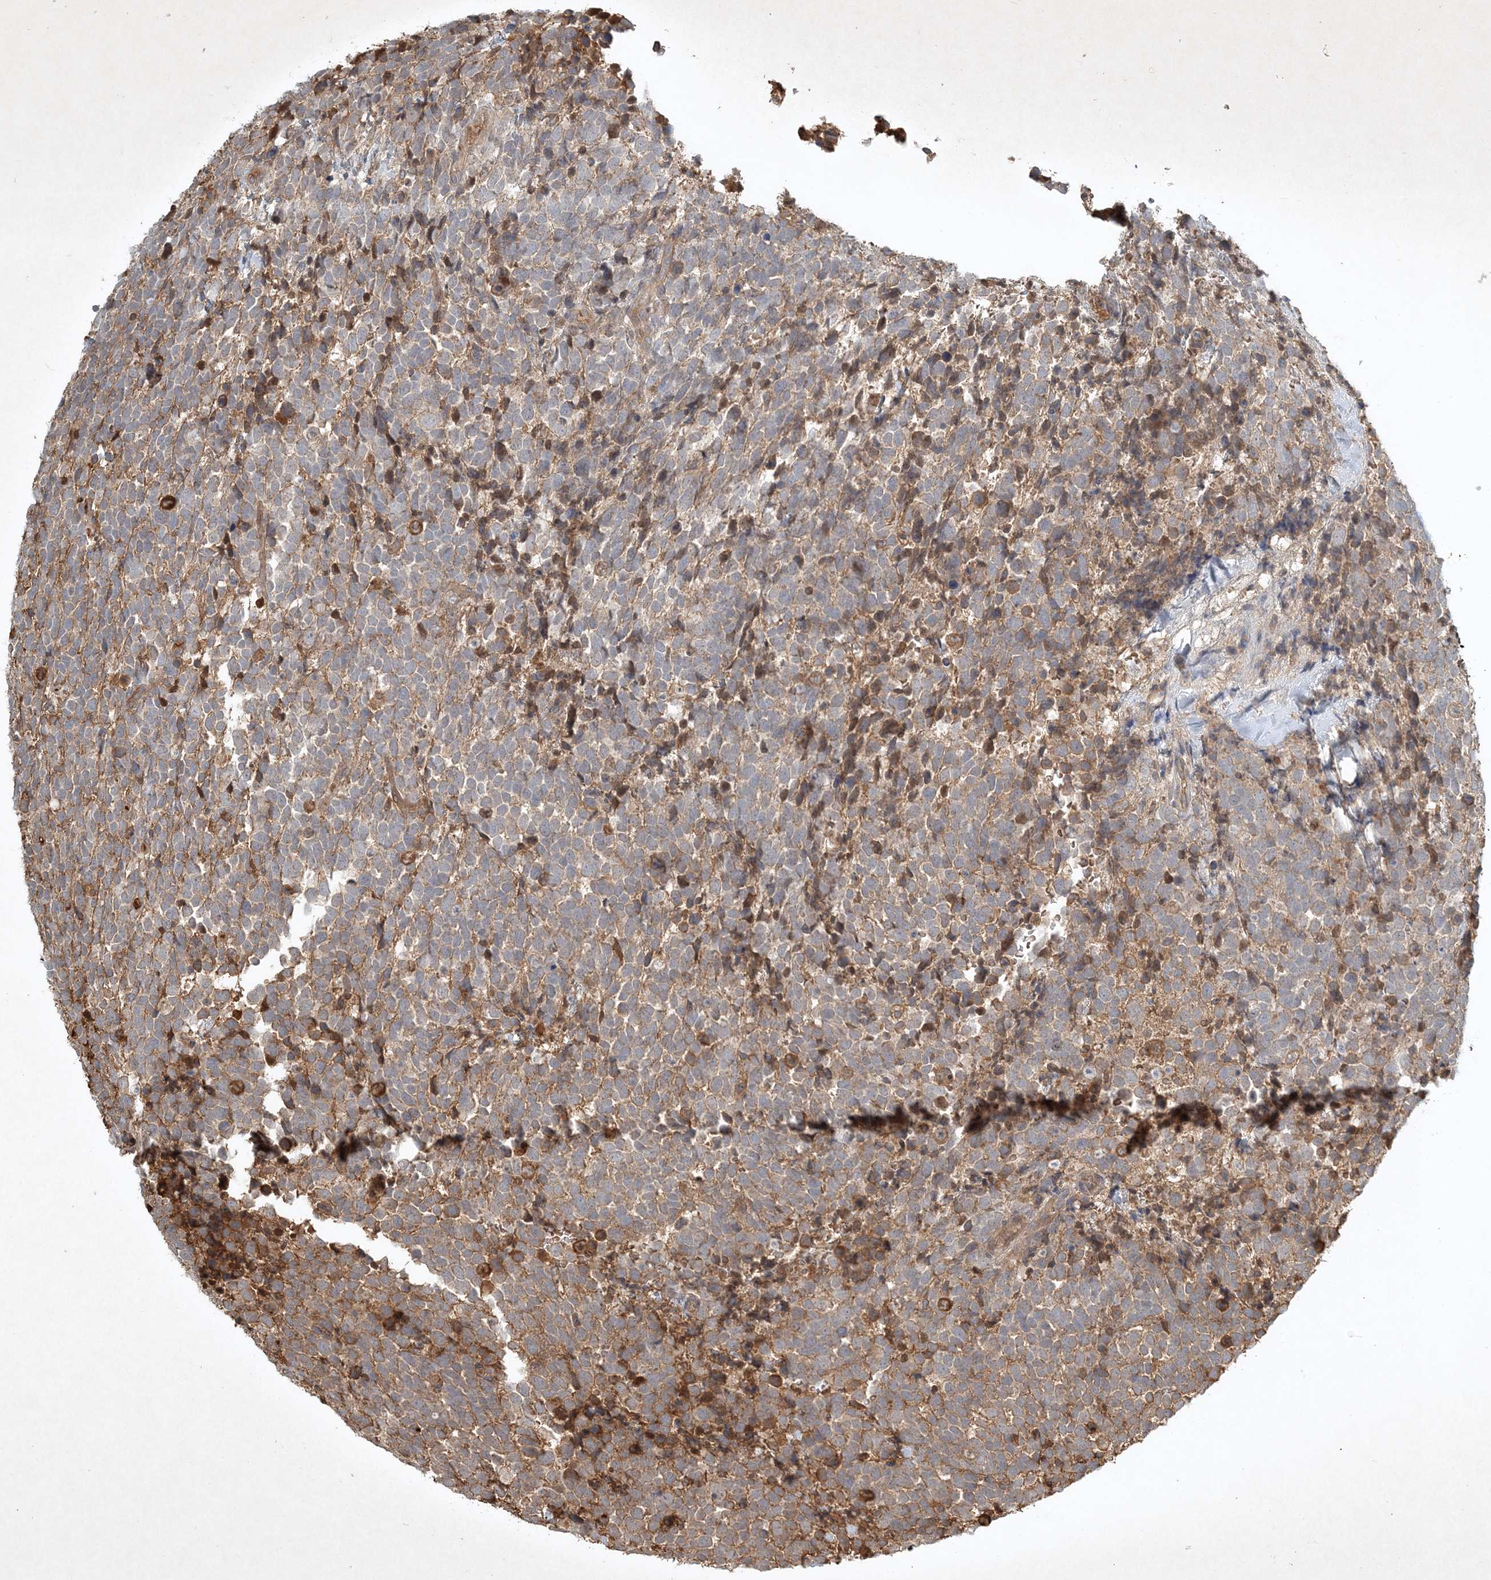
{"staining": {"intensity": "moderate", "quantity": ">75%", "location": "cytoplasmic/membranous"}, "tissue": "urothelial cancer", "cell_type": "Tumor cells", "image_type": "cancer", "snomed": [{"axis": "morphology", "description": "Urothelial carcinoma, High grade"}, {"axis": "topography", "description": "Urinary bladder"}], "caption": "This is an image of IHC staining of urothelial carcinoma (high-grade), which shows moderate positivity in the cytoplasmic/membranous of tumor cells.", "gene": "TNFAIP6", "patient": {"sex": "female", "age": 82}}